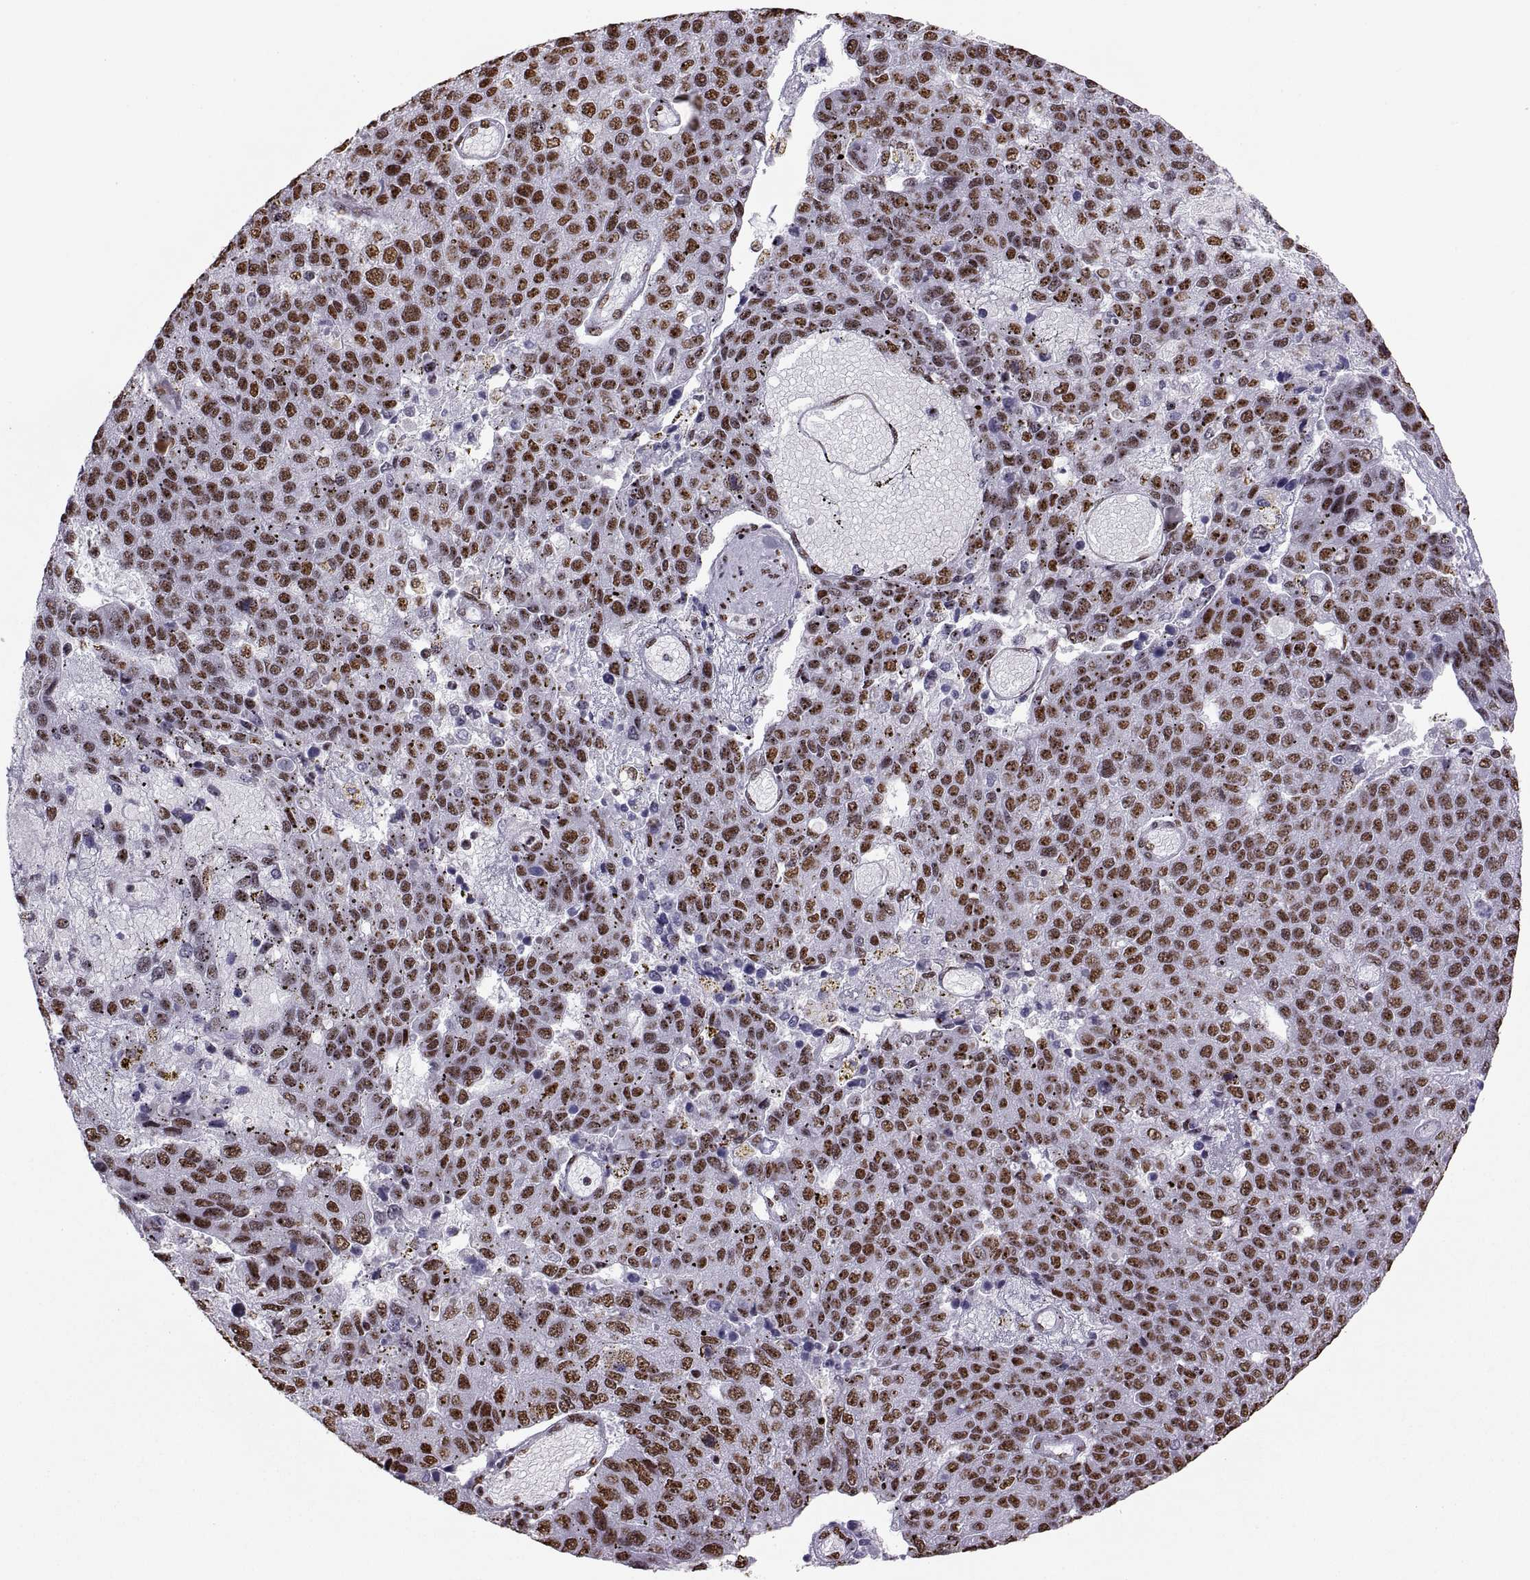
{"staining": {"intensity": "strong", "quantity": "25%-75%", "location": "nuclear"}, "tissue": "pancreatic cancer", "cell_type": "Tumor cells", "image_type": "cancer", "snomed": [{"axis": "morphology", "description": "Adenocarcinoma, NOS"}, {"axis": "topography", "description": "Pancreas"}], "caption": "High-magnification brightfield microscopy of adenocarcinoma (pancreatic) stained with DAB (brown) and counterstained with hematoxylin (blue). tumor cells exhibit strong nuclear staining is present in about25%-75% of cells.", "gene": "SNAI1", "patient": {"sex": "female", "age": 61}}